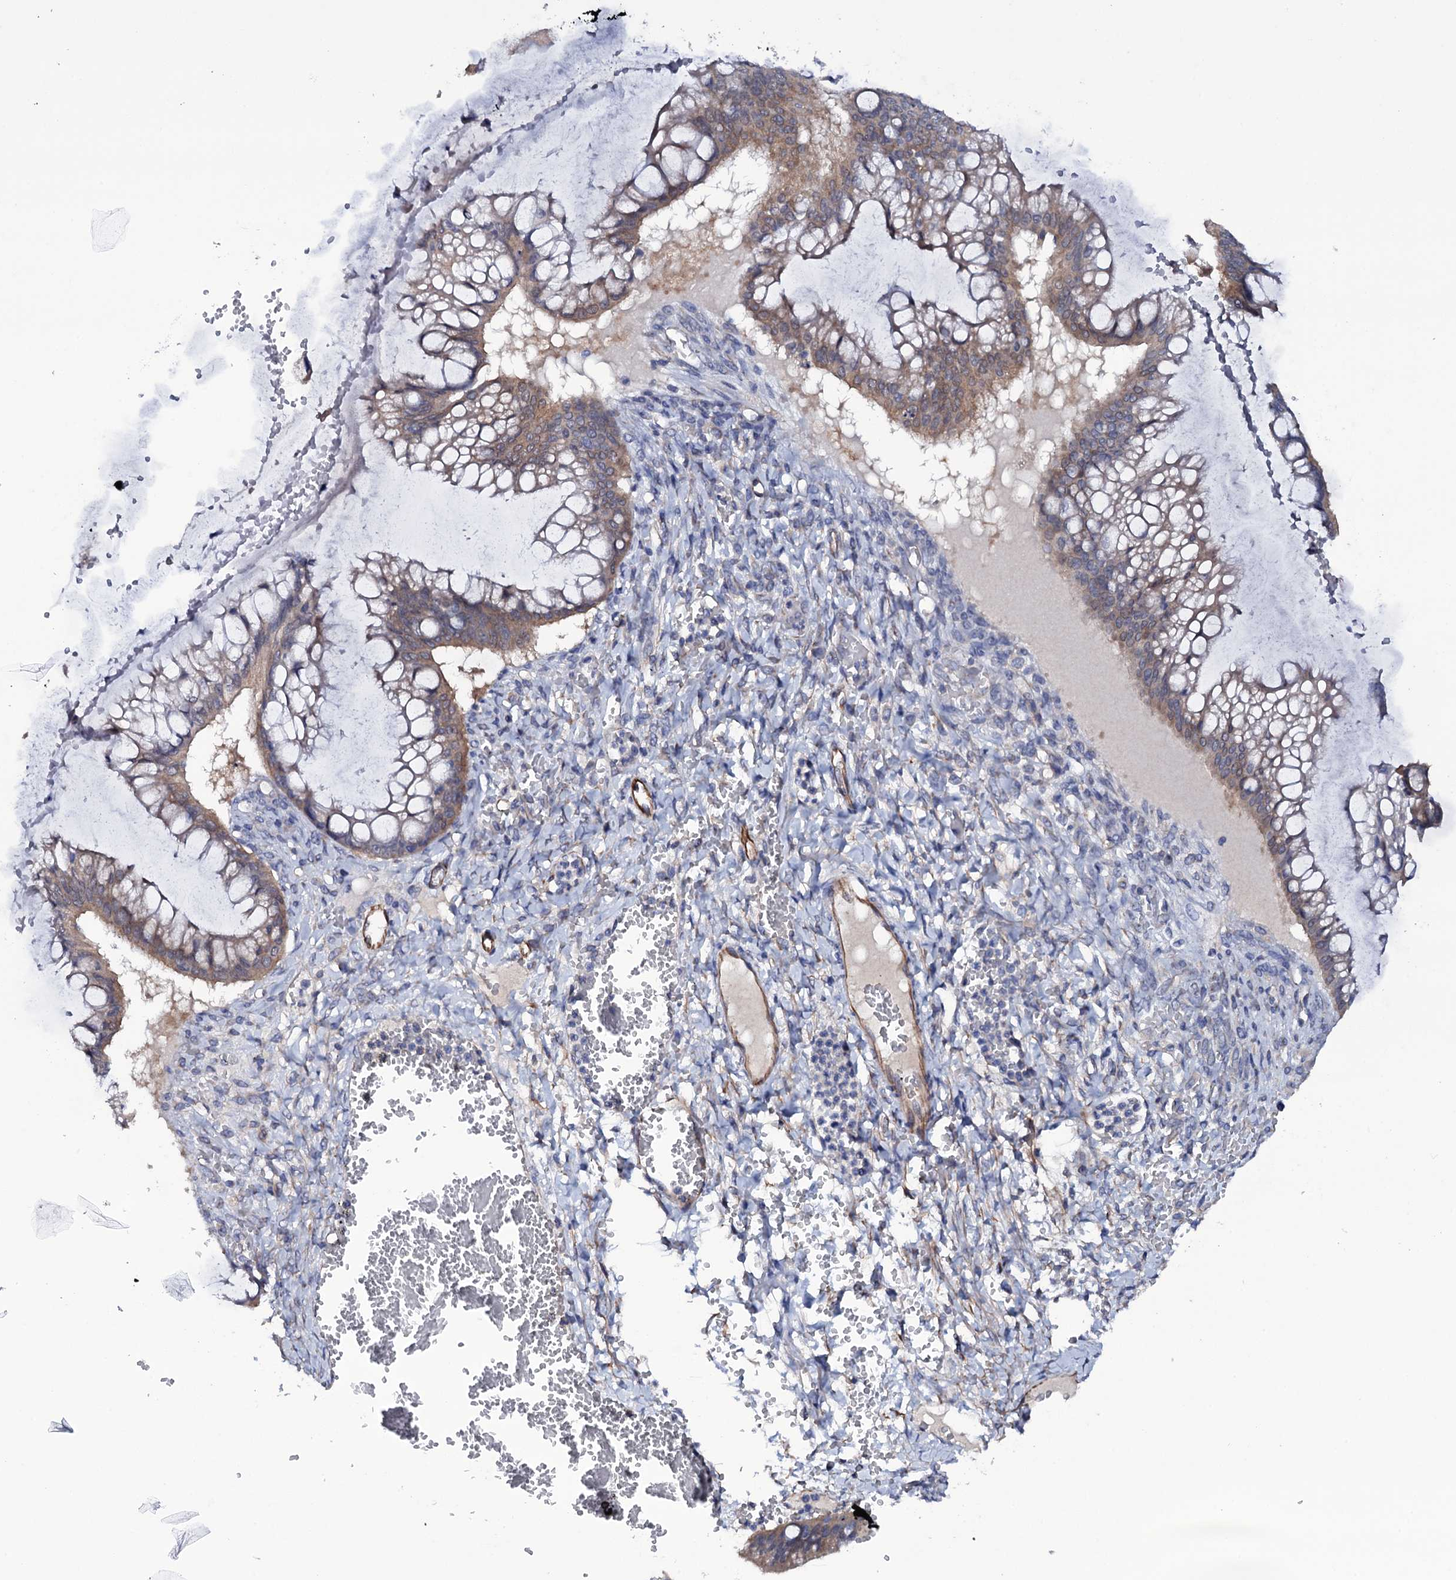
{"staining": {"intensity": "moderate", "quantity": ">75%", "location": "cytoplasmic/membranous"}, "tissue": "ovarian cancer", "cell_type": "Tumor cells", "image_type": "cancer", "snomed": [{"axis": "morphology", "description": "Cystadenocarcinoma, mucinous, NOS"}, {"axis": "topography", "description": "Ovary"}], "caption": "Tumor cells display medium levels of moderate cytoplasmic/membranous staining in about >75% of cells in human ovarian cancer. (DAB IHC, brown staining for protein, blue staining for nuclei).", "gene": "BCL2L14", "patient": {"sex": "female", "age": 73}}